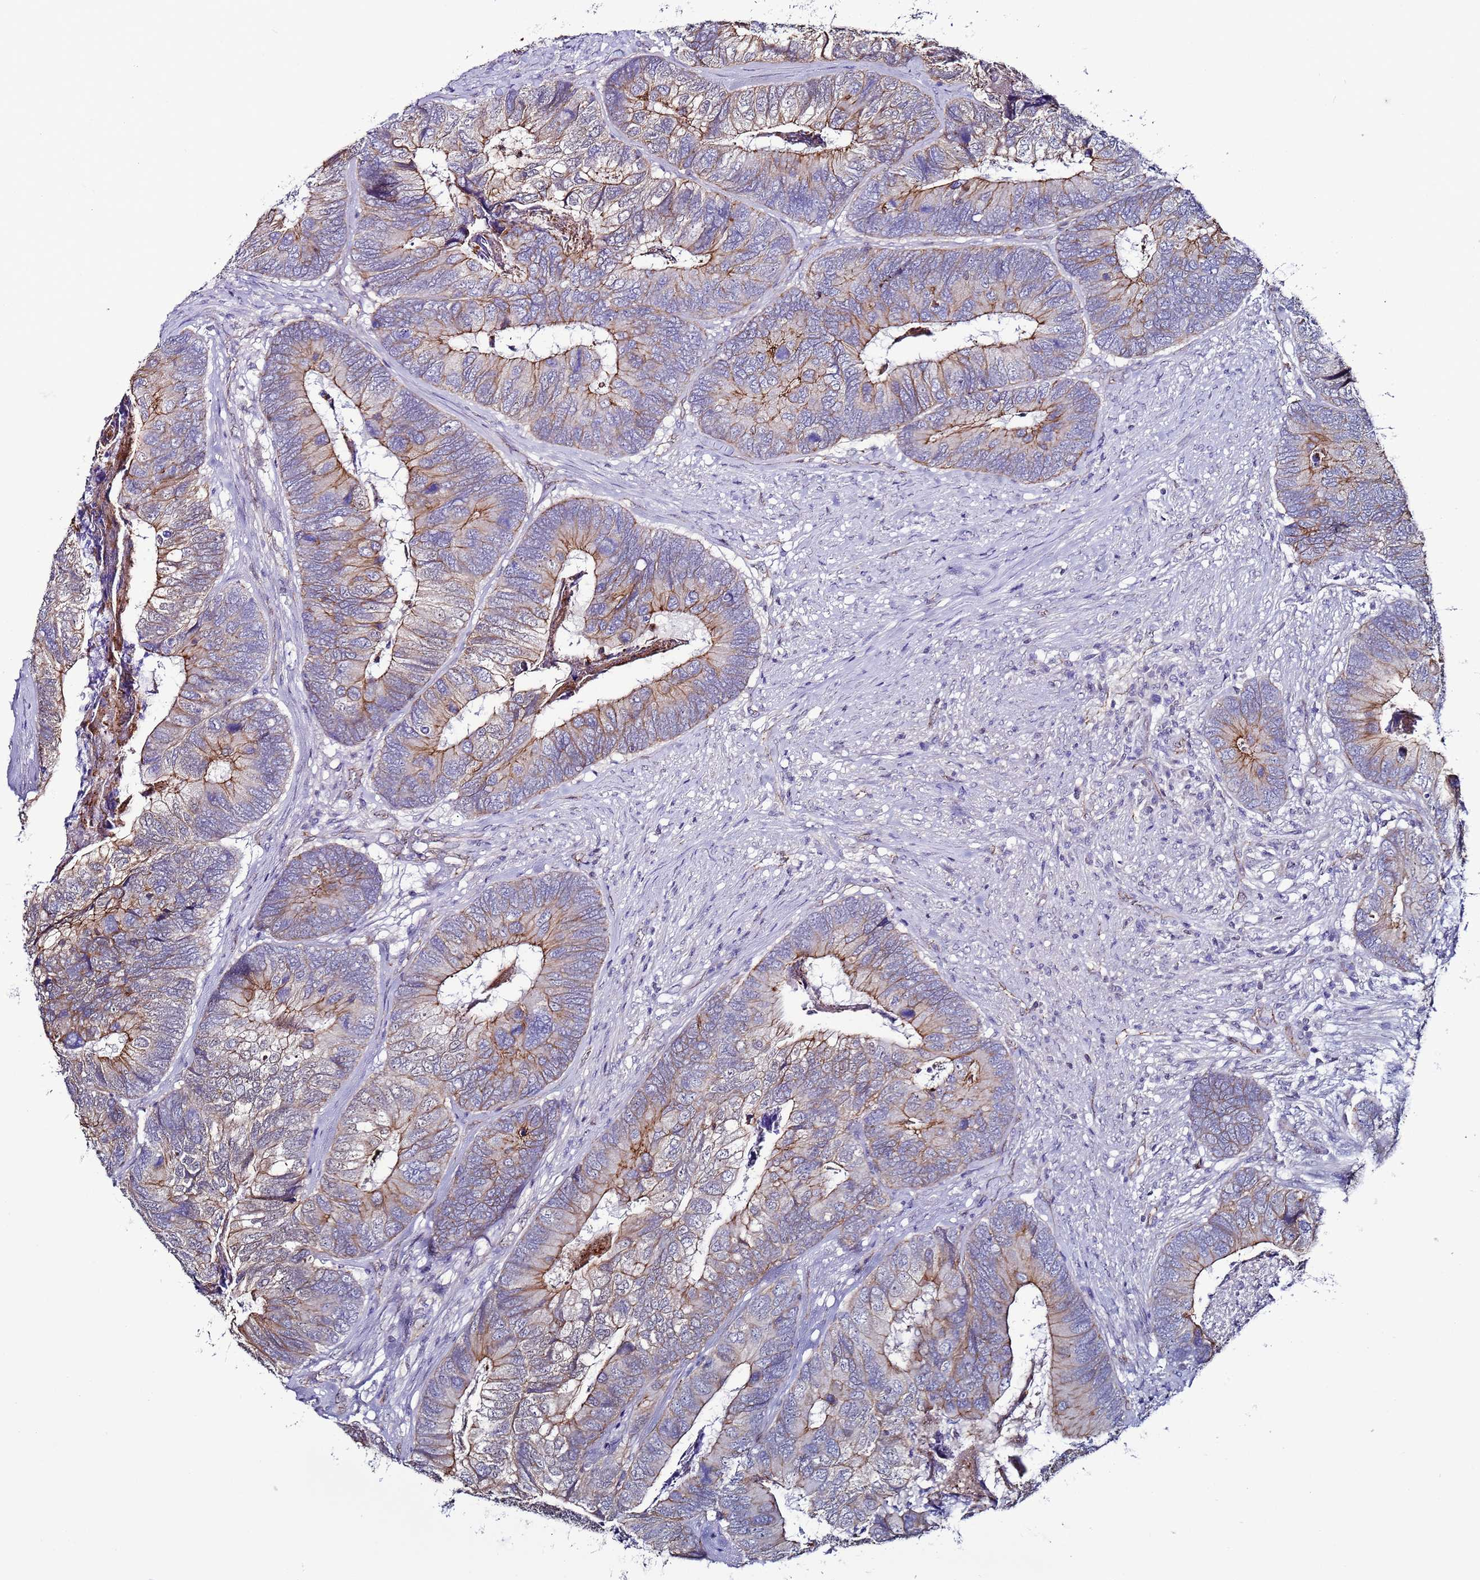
{"staining": {"intensity": "moderate", "quantity": "<25%", "location": "cytoplasmic/membranous"}, "tissue": "colorectal cancer", "cell_type": "Tumor cells", "image_type": "cancer", "snomed": [{"axis": "morphology", "description": "Adenocarcinoma, NOS"}, {"axis": "topography", "description": "Colon"}], "caption": "Protein expression analysis of human colorectal cancer reveals moderate cytoplasmic/membranous staining in approximately <25% of tumor cells.", "gene": "TENM3", "patient": {"sex": "female", "age": 67}}